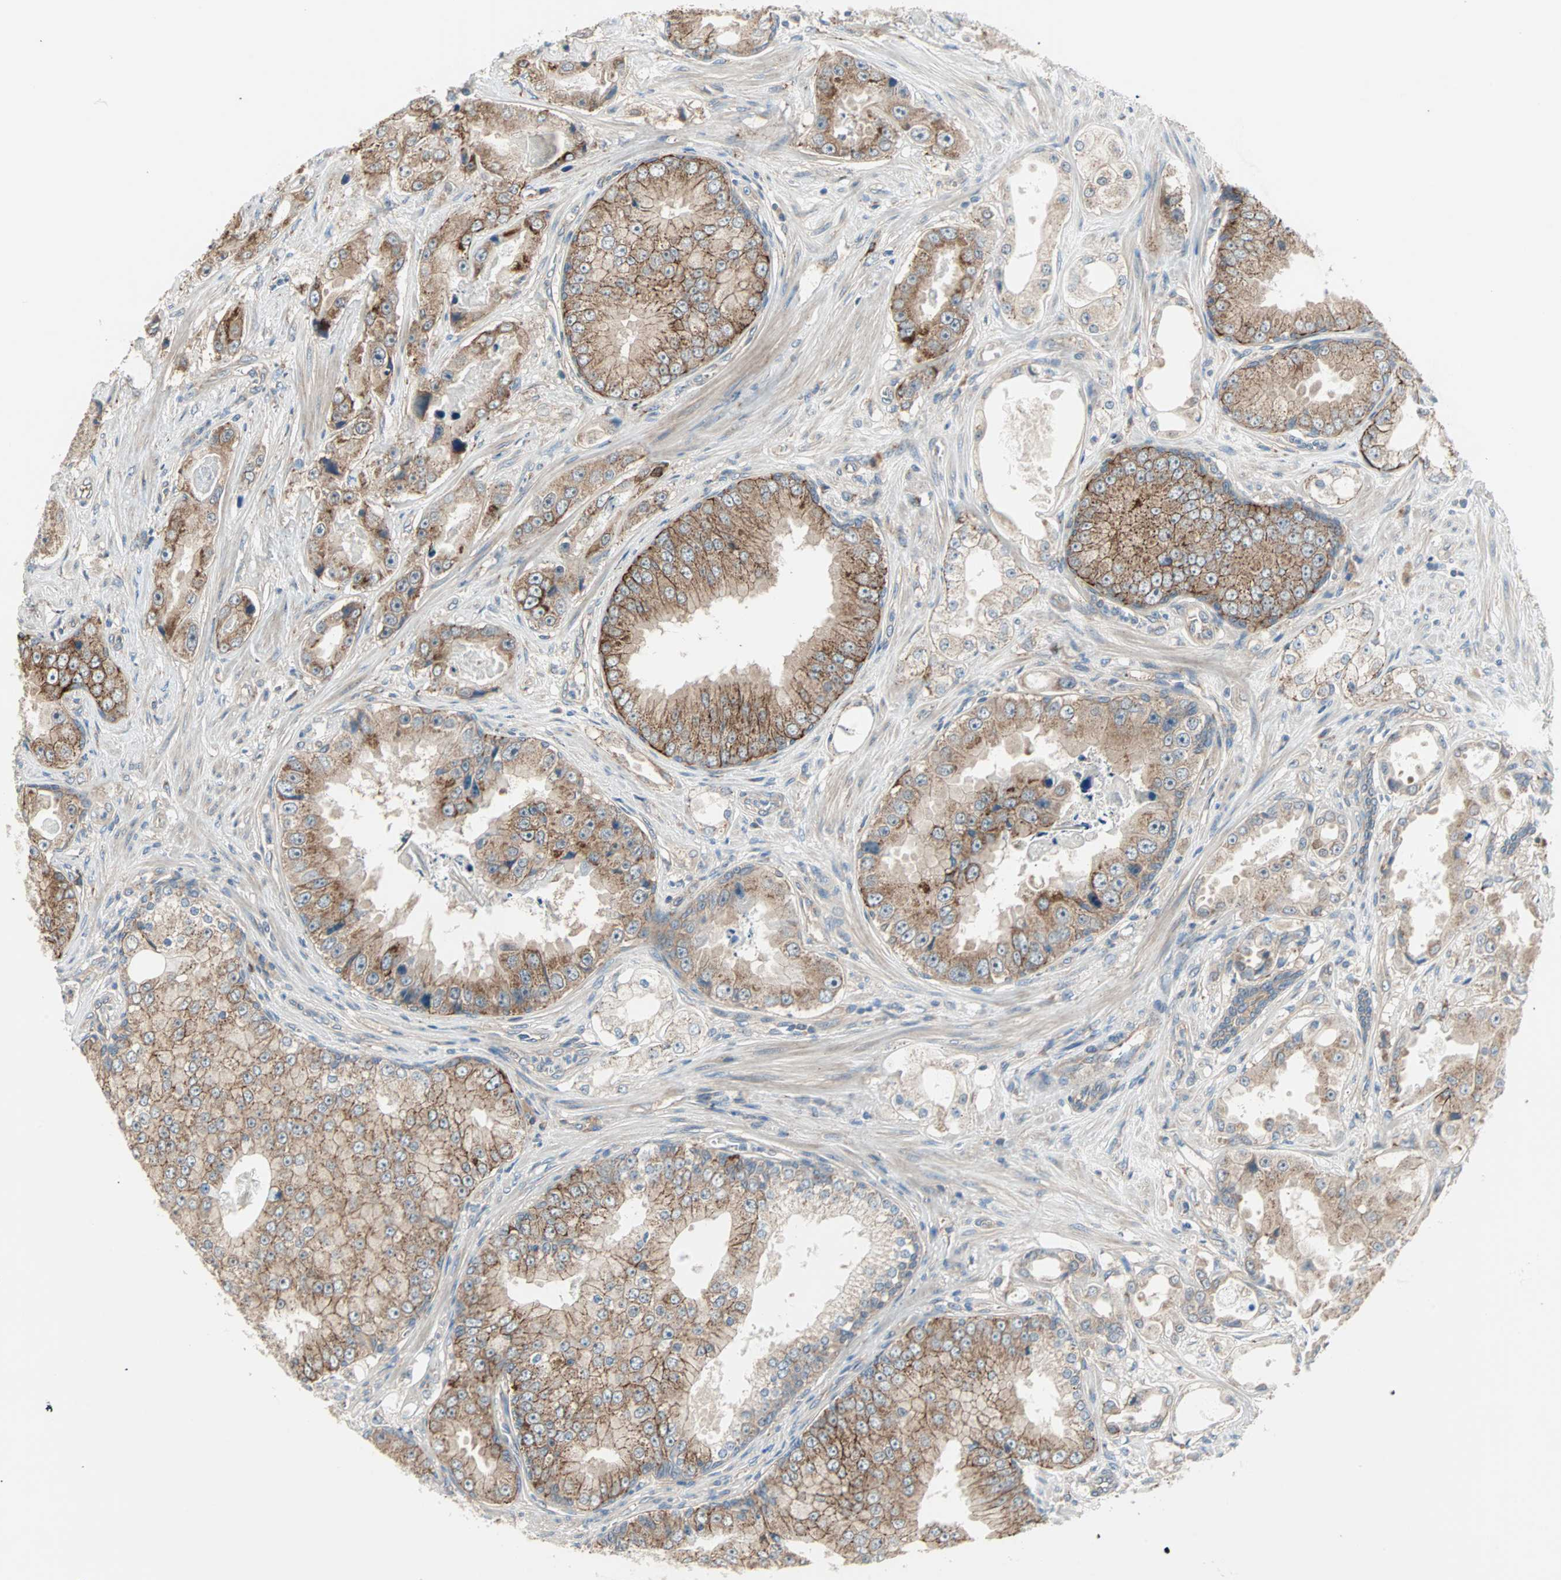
{"staining": {"intensity": "moderate", "quantity": ">75%", "location": "cytoplasmic/membranous"}, "tissue": "prostate cancer", "cell_type": "Tumor cells", "image_type": "cancer", "snomed": [{"axis": "morphology", "description": "Adenocarcinoma, High grade"}, {"axis": "topography", "description": "Prostate"}], "caption": "Immunohistochemistry (IHC) staining of prostate cancer (high-grade adenocarcinoma), which shows medium levels of moderate cytoplasmic/membranous expression in approximately >75% of tumor cells indicating moderate cytoplasmic/membranous protein positivity. The staining was performed using DAB (brown) for protein detection and nuclei were counterstained in hematoxylin (blue).", "gene": "PDE8A", "patient": {"sex": "male", "age": 73}}